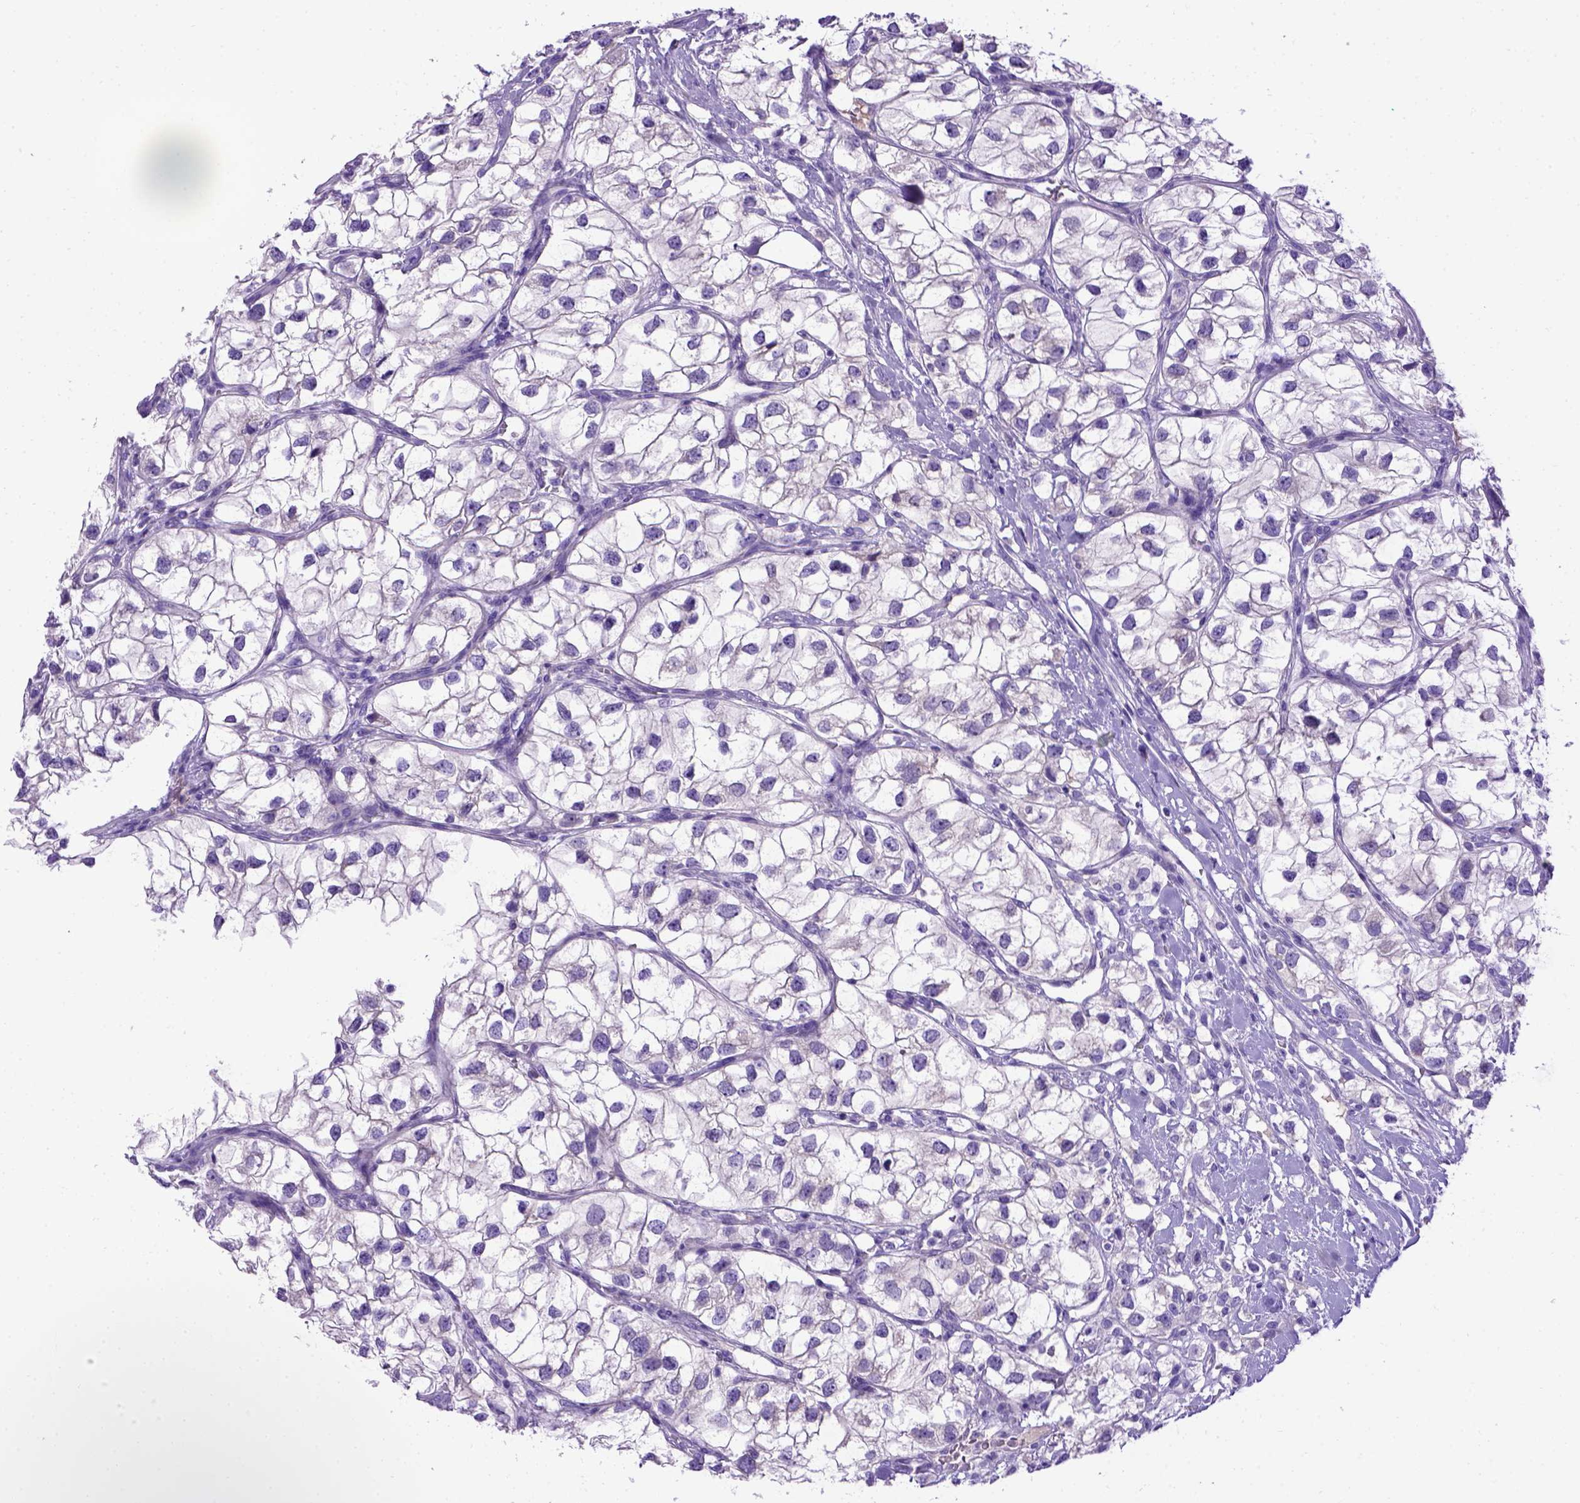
{"staining": {"intensity": "negative", "quantity": "none", "location": "none"}, "tissue": "renal cancer", "cell_type": "Tumor cells", "image_type": "cancer", "snomed": [{"axis": "morphology", "description": "Adenocarcinoma, NOS"}, {"axis": "topography", "description": "Kidney"}], "caption": "Immunohistochemistry photomicrograph of neoplastic tissue: renal cancer (adenocarcinoma) stained with DAB demonstrates no significant protein staining in tumor cells. Nuclei are stained in blue.", "gene": "PTGES", "patient": {"sex": "male", "age": 59}}